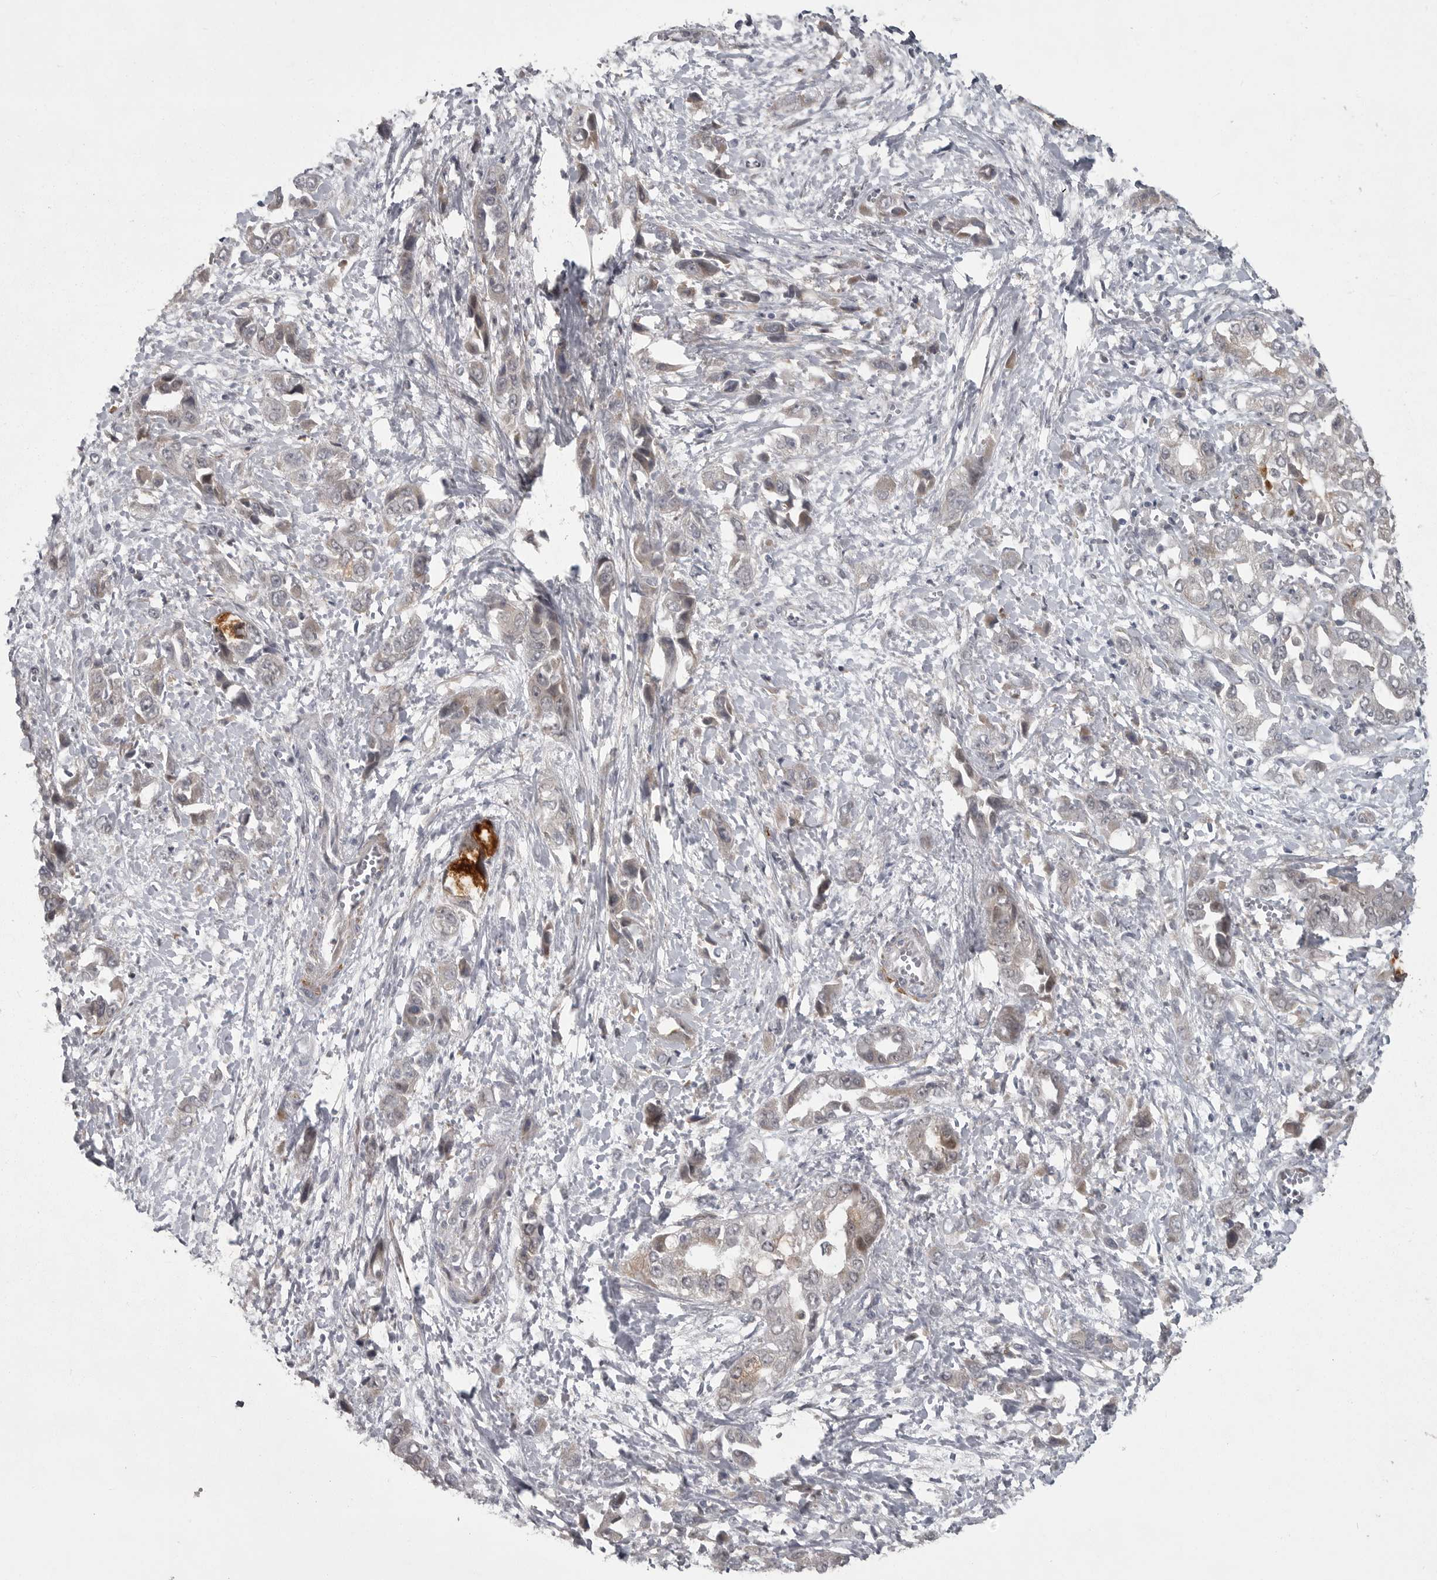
{"staining": {"intensity": "negative", "quantity": "none", "location": "none"}, "tissue": "liver cancer", "cell_type": "Tumor cells", "image_type": "cancer", "snomed": [{"axis": "morphology", "description": "Cholangiocarcinoma"}, {"axis": "topography", "description": "Liver"}], "caption": "IHC image of neoplastic tissue: cholangiocarcinoma (liver) stained with DAB (3,3'-diaminobenzidine) reveals no significant protein staining in tumor cells.", "gene": "PPP1R9A", "patient": {"sex": "female", "age": 52}}